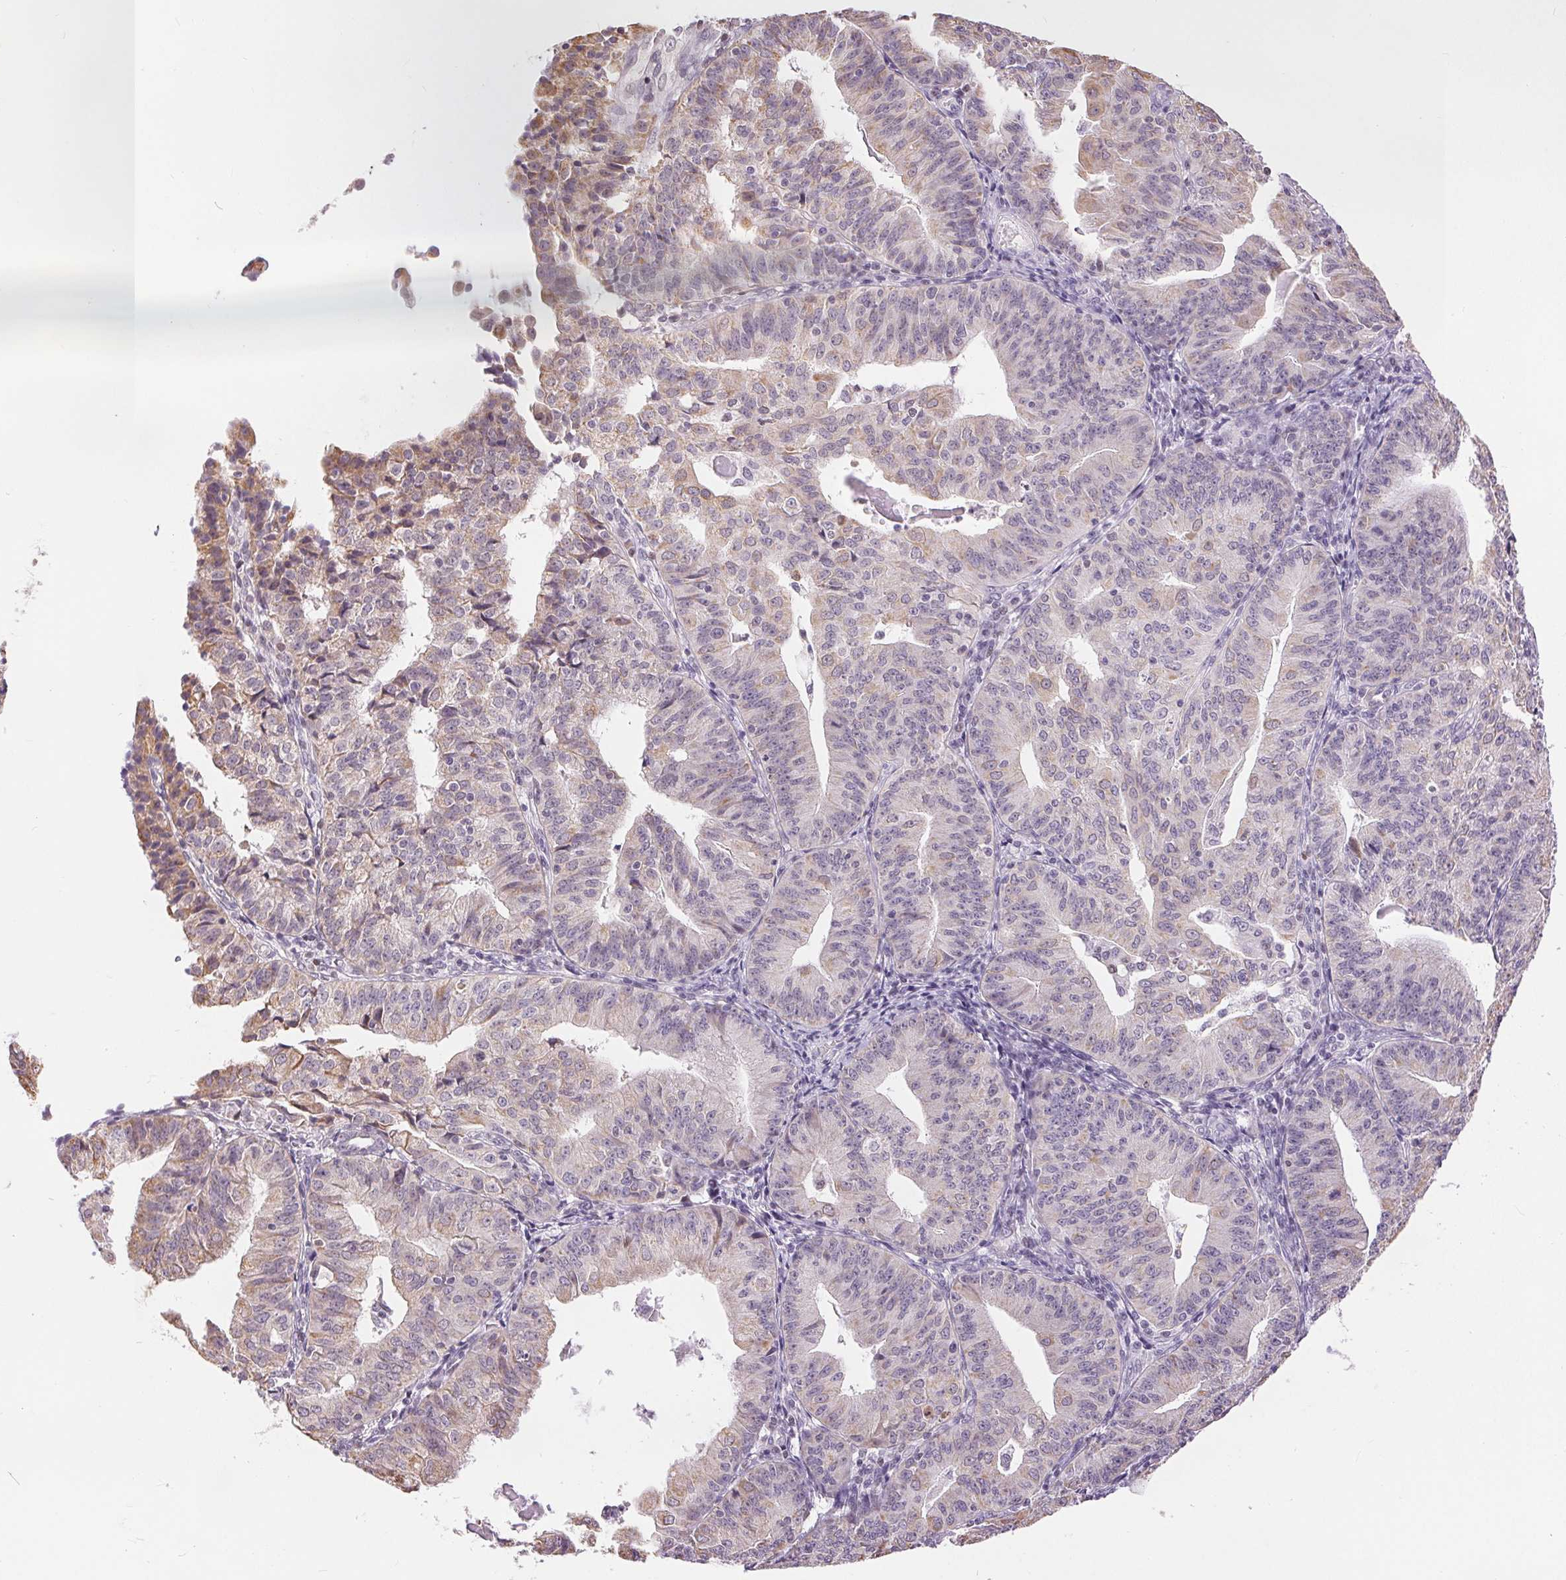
{"staining": {"intensity": "weak", "quantity": "<25%", "location": "cytoplasmic/membranous"}, "tissue": "endometrial cancer", "cell_type": "Tumor cells", "image_type": "cancer", "snomed": [{"axis": "morphology", "description": "Adenocarcinoma, NOS"}, {"axis": "topography", "description": "Endometrium"}], "caption": "Tumor cells show no significant protein positivity in endometrial cancer (adenocarcinoma).", "gene": "POU2F2", "patient": {"sex": "female", "age": 56}}